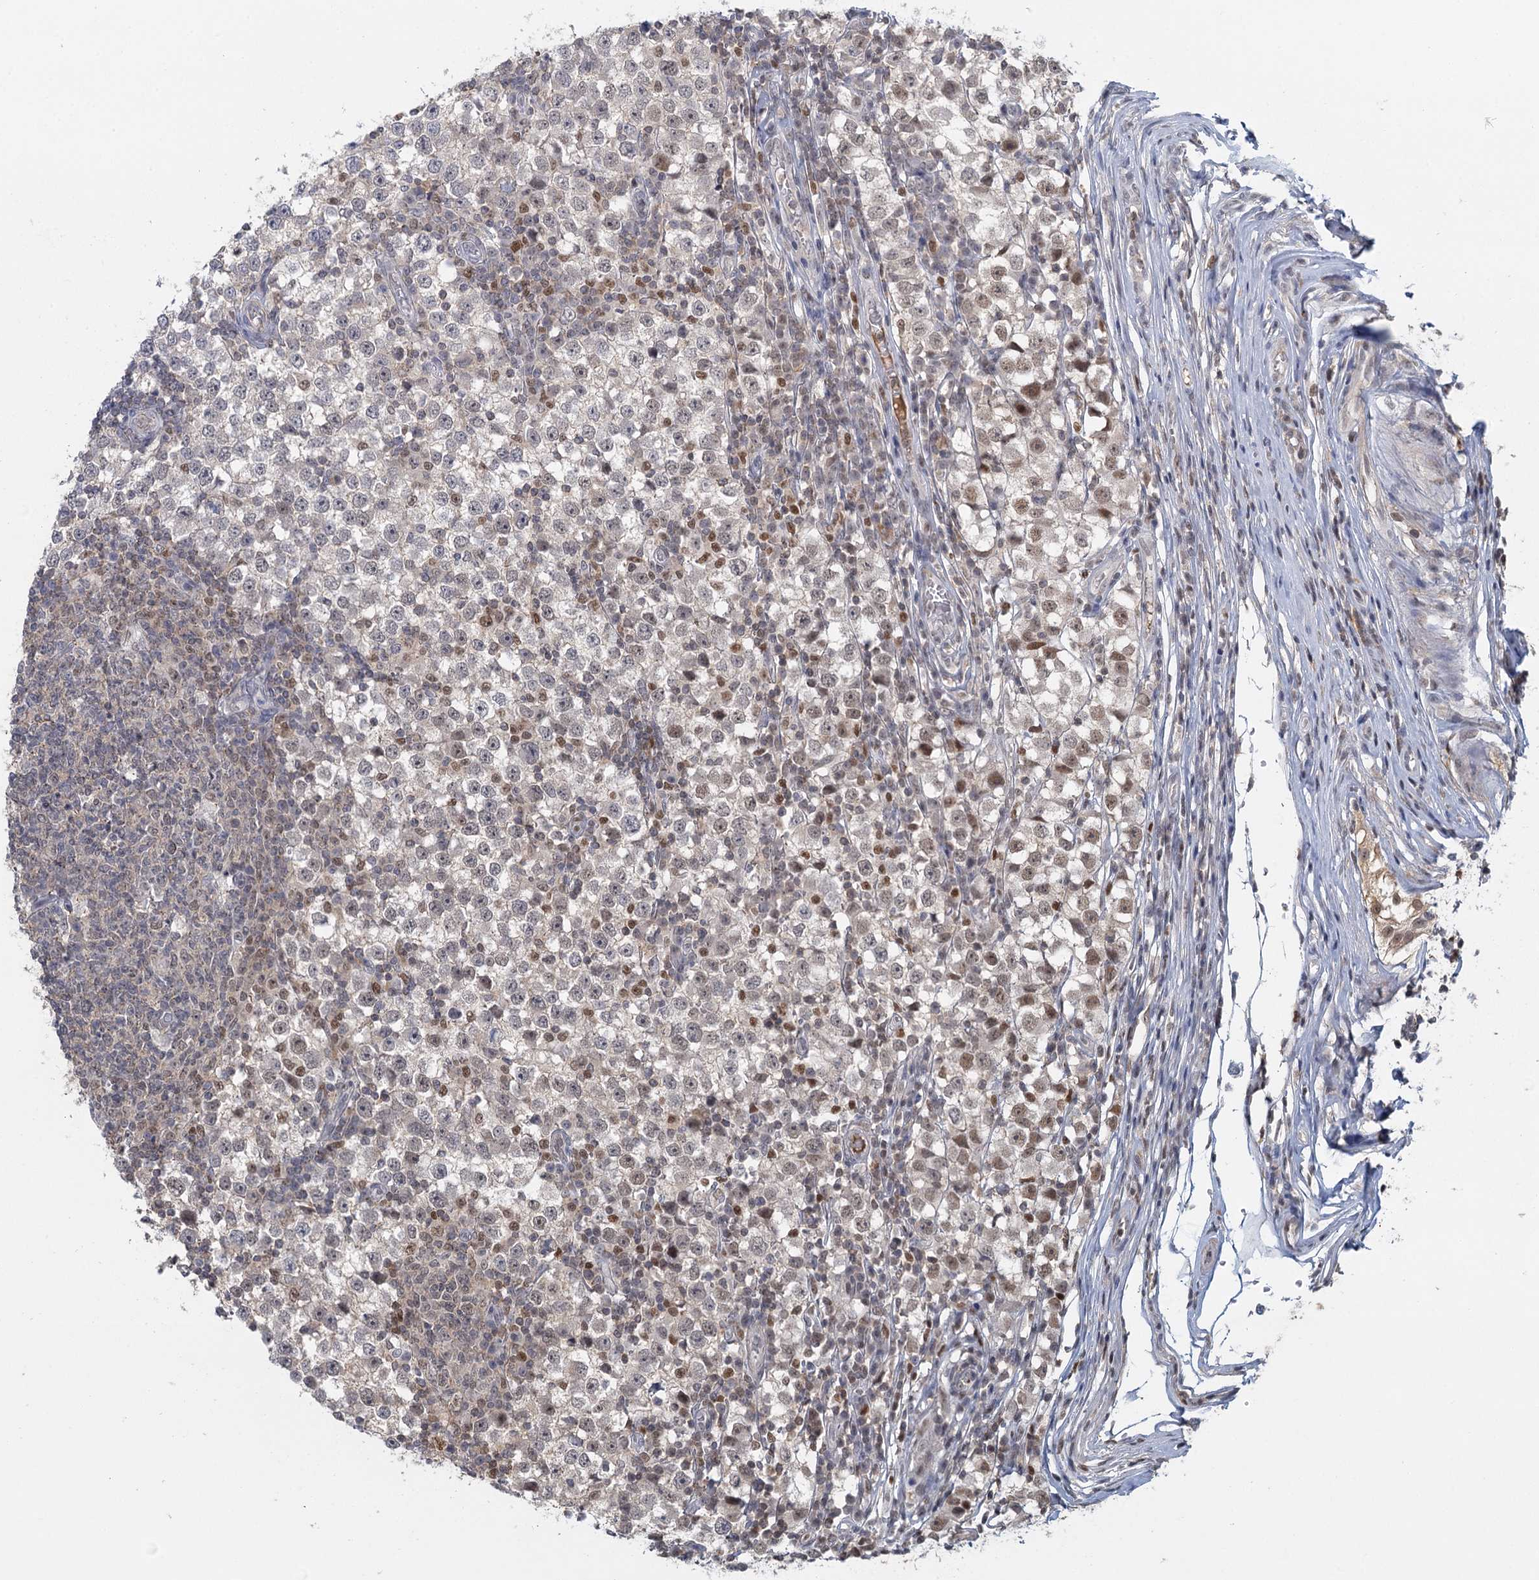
{"staining": {"intensity": "moderate", "quantity": "<25%", "location": "nuclear"}, "tissue": "testis cancer", "cell_type": "Tumor cells", "image_type": "cancer", "snomed": [{"axis": "morphology", "description": "Seminoma, NOS"}, {"axis": "topography", "description": "Testis"}], "caption": "Brown immunohistochemical staining in testis cancer shows moderate nuclear positivity in approximately <25% of tumor cells.", "gene": "GPATCH11", "patient": {"sex": "male", "age": 65}}